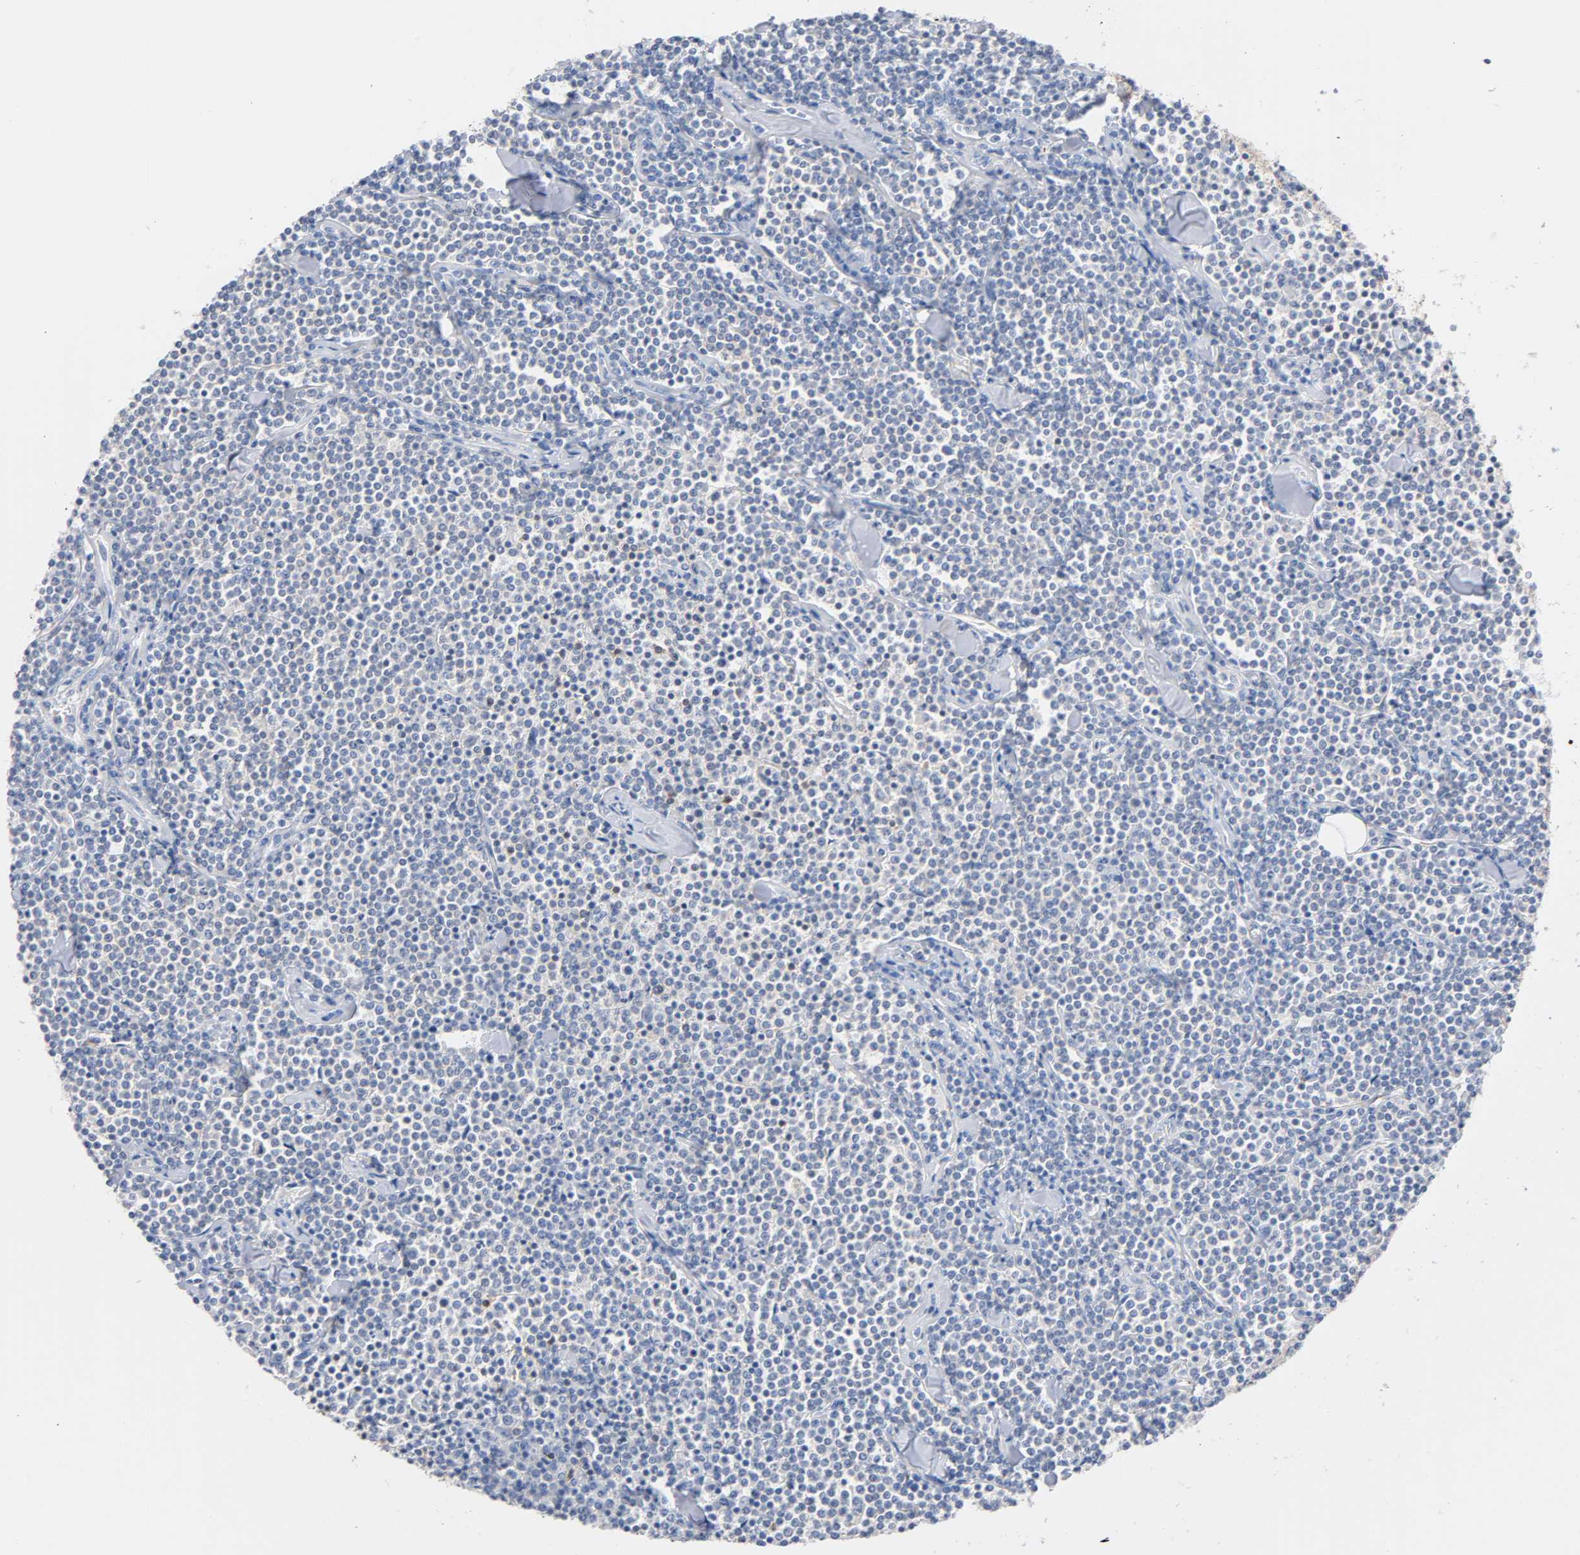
{"staining": {"intensity": "weak", "quantity": "<25%", "location": "cytoplasmic/membranous"}, "tissue": "lymphoma", "cell_type": "Tumor cells", "image_type": "cancer", "snomed": [{"axis": "morphology", "description": "Malignant lymphoma, non-Hodgkin's type, Low grade"}, {"axis": "topography", "description": "Soft tissue"}], "caption": "High magnification brightfield microscopy of low-grade malignant lymphoma, non-Hodgkin's type stained with DAB (3,3'-diaminobenzidine) (brown) and counterstained with hematoxylin (blue): tumor cells show no significant staining. (DAB (3,3'-diaminobenzidine) immunohistochemistry (IHC) visualized using brightfield microscopy, high magnification).", "gene": "MALT1", "patient": {"sex": "male", "age": 92}}